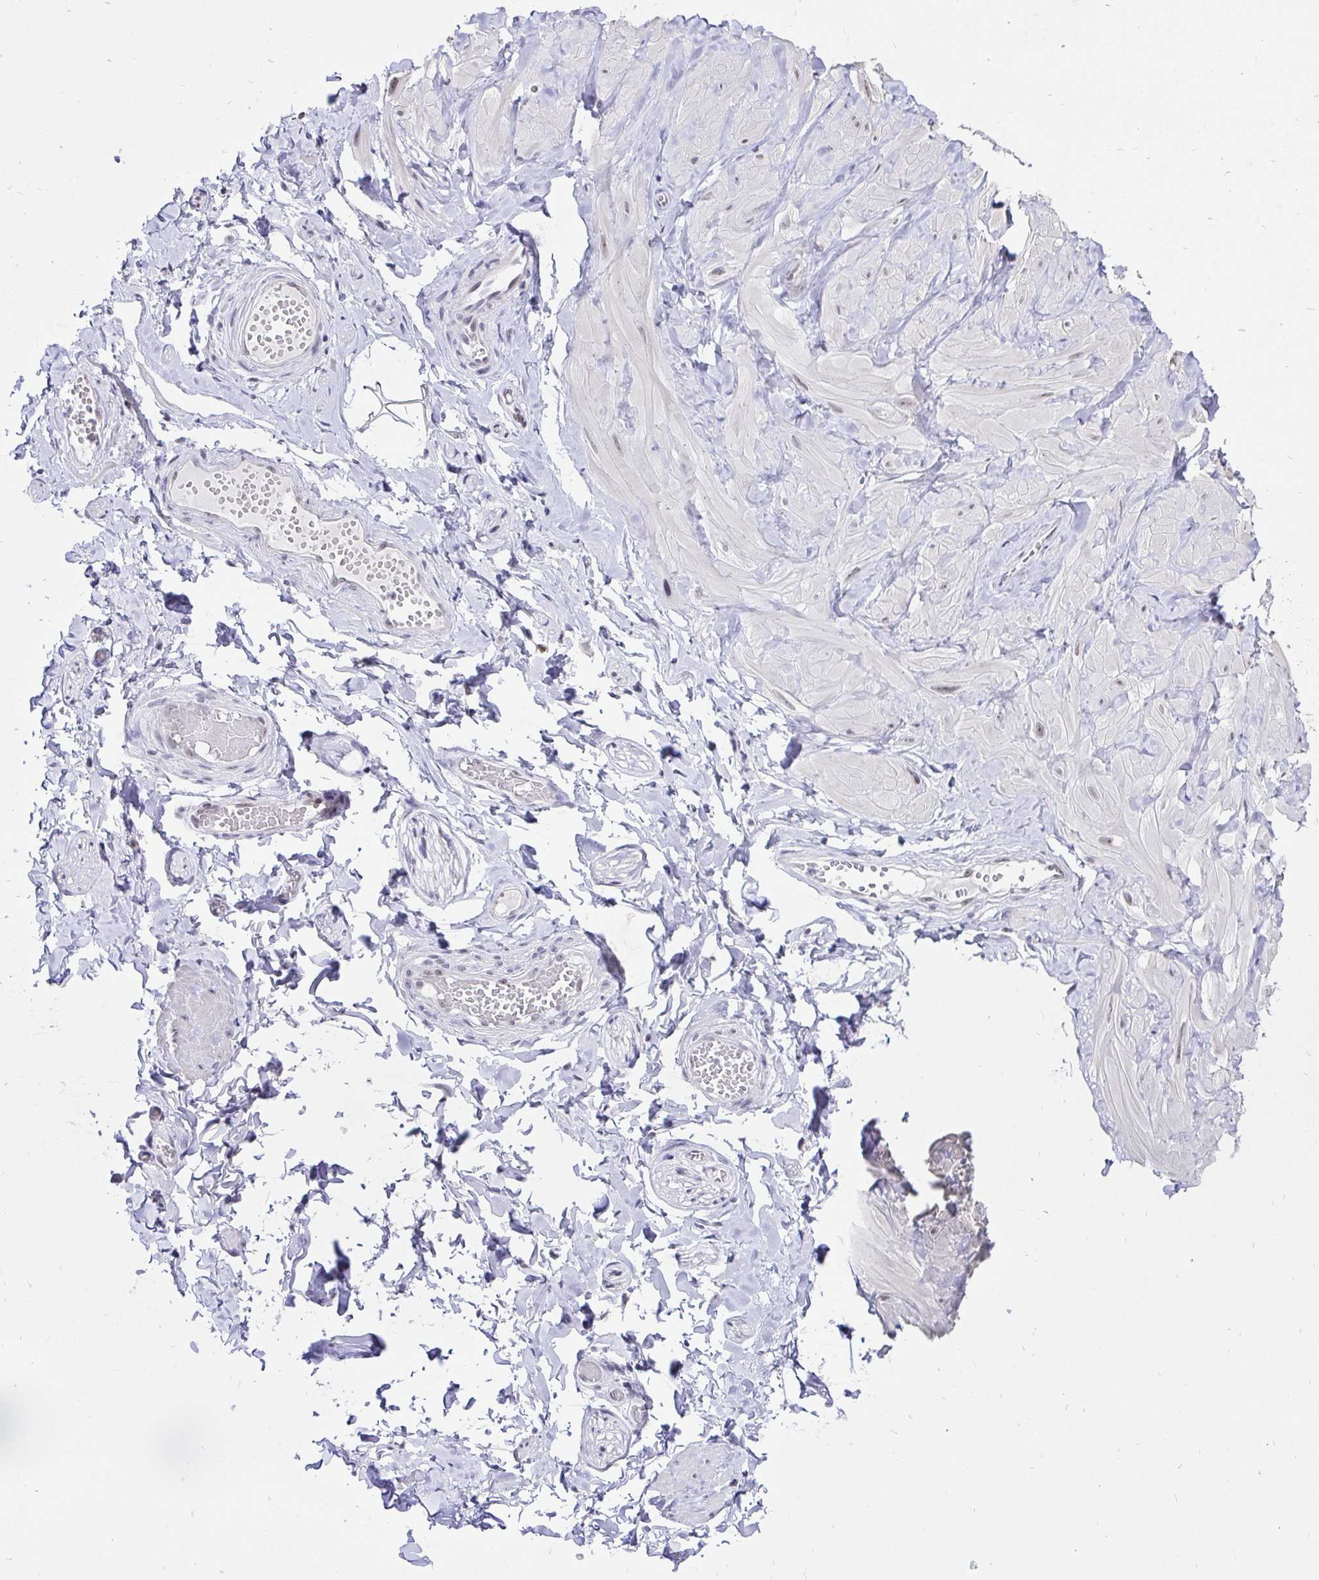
{"staining": {"intensity": "negative", "quantity": "none", "location": "none"}, "tissue": "adipose tissue", "cell_type": "Adipocytes", "image_type": "normal", "snomed": [{"axis": "morphology", "description": "Normal tissue, NOS"}, {"axis": "topography", "description": "Soft tissue"}, {"axis": "topography", "description": "Adipose tissue"}, {"axis": "topography", "description": "Vascular tissue"}, {"axis": "topography", "description": "Peripheral nerve tissue"}], "caption": "Immunohistochemistry (IHC) histopathology image of normal human adipose tissue stained for a protein (brown), which displays no expression in adipocytes.", "gene": "ZNF860", "patient": {"sex": "male", "age": 29}}